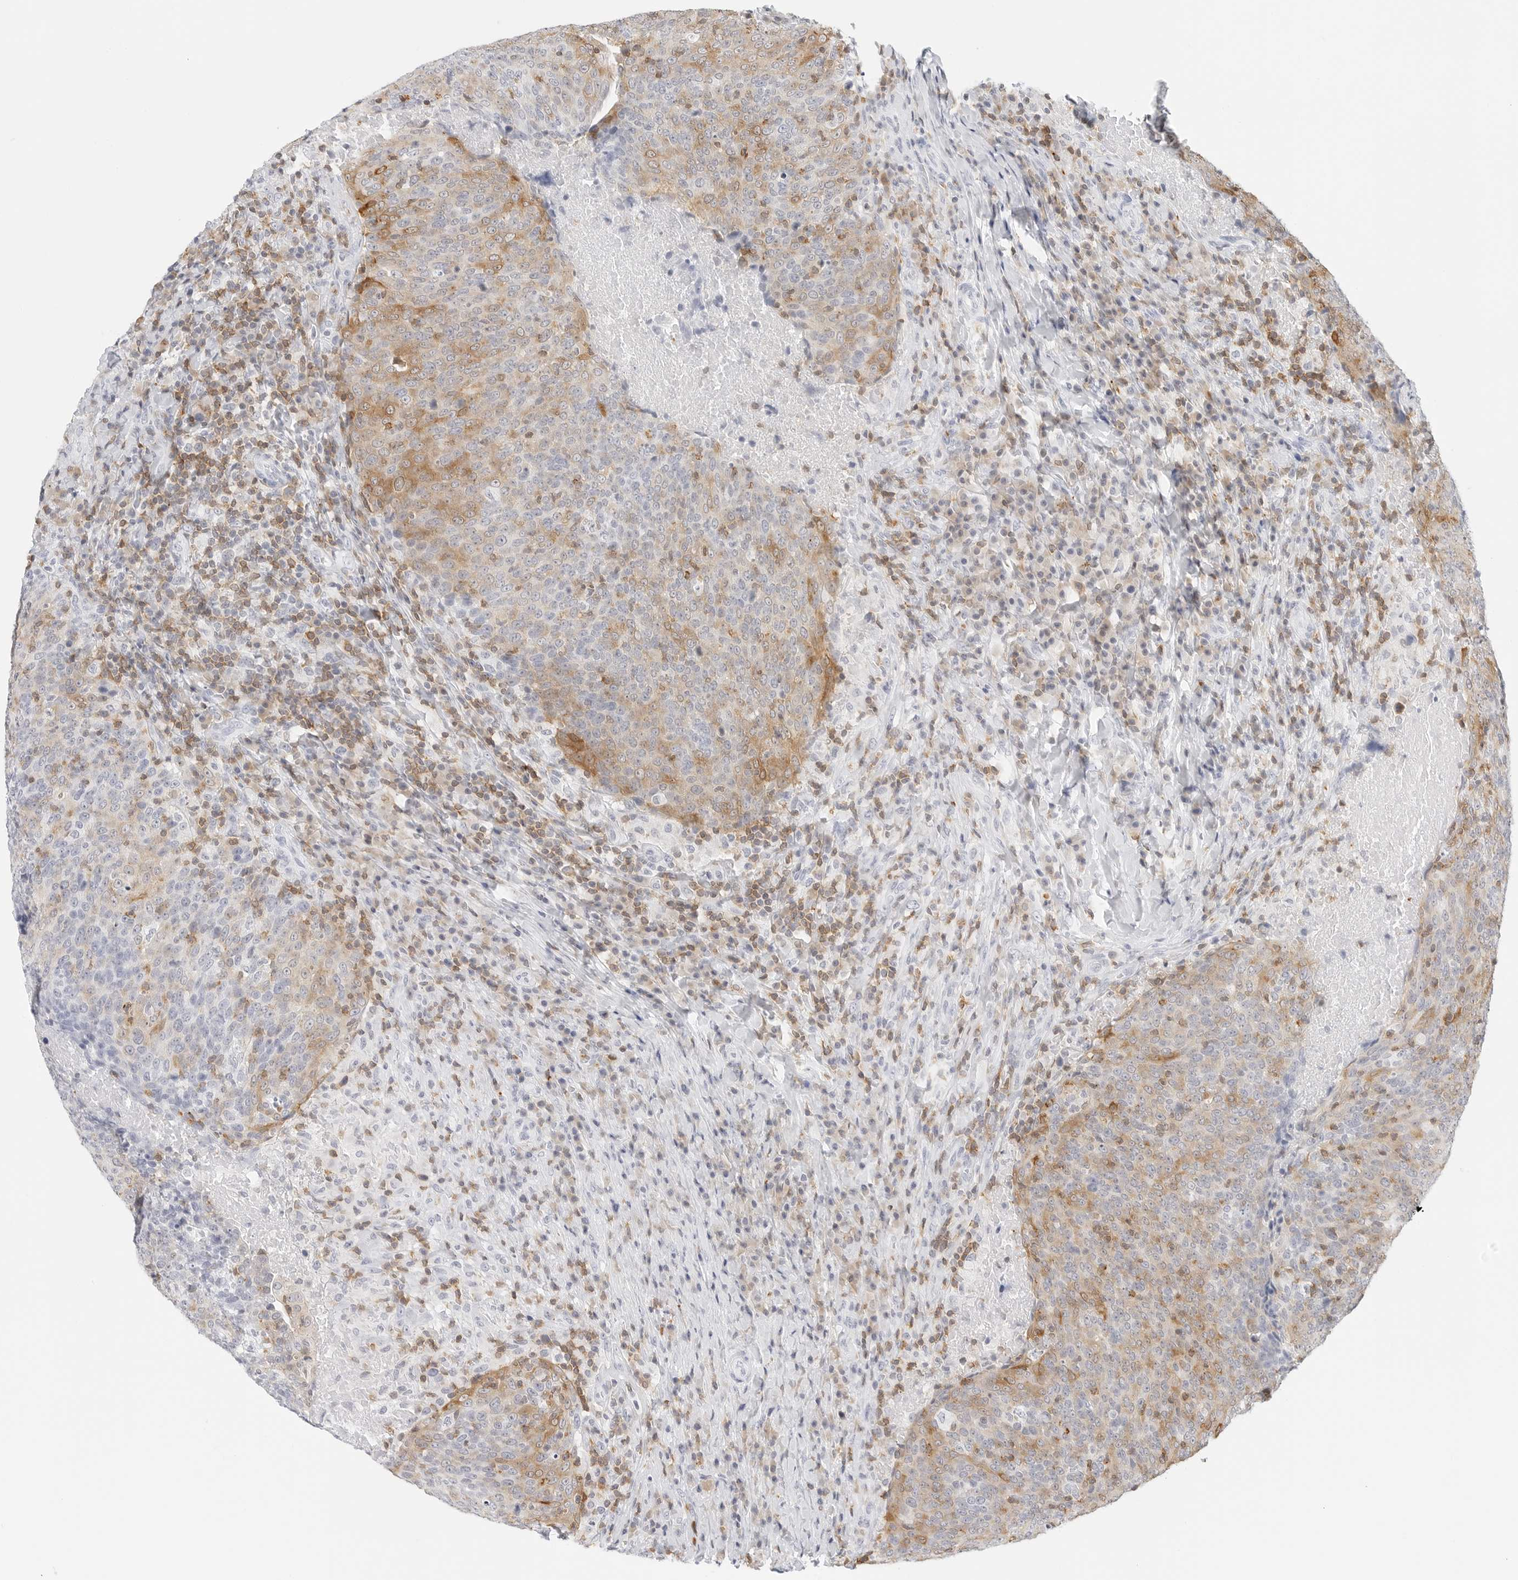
{"staining": {"intensity": "moderate", "quantity": "<25%", "location": "cytoplasmic/membranous"}, "tissue": "head and neck cancer", "cell_type": "Tumor cells", "image_type": "cancer", "snomed": [{"axis": "morphology", "description": "Squamous cell carcinoma, NOS"}, {"axis": "morphology", "description": "Squamous cell carcinoma, metastatic, NOS"}, {"axis": "topography", "description": "Lymph node"}, {"axis": "topography", "description": "Head-Neck"}], "caption": "The micrograph exhibits a brown stain indicating the presence of a protein in the cytoplasmic/membranous of tumor cells in head and neck cancer (squamous cell carcinoma).", "gene": "SLC9A3R1", "patient": {"sex": "male", "age": 62}}